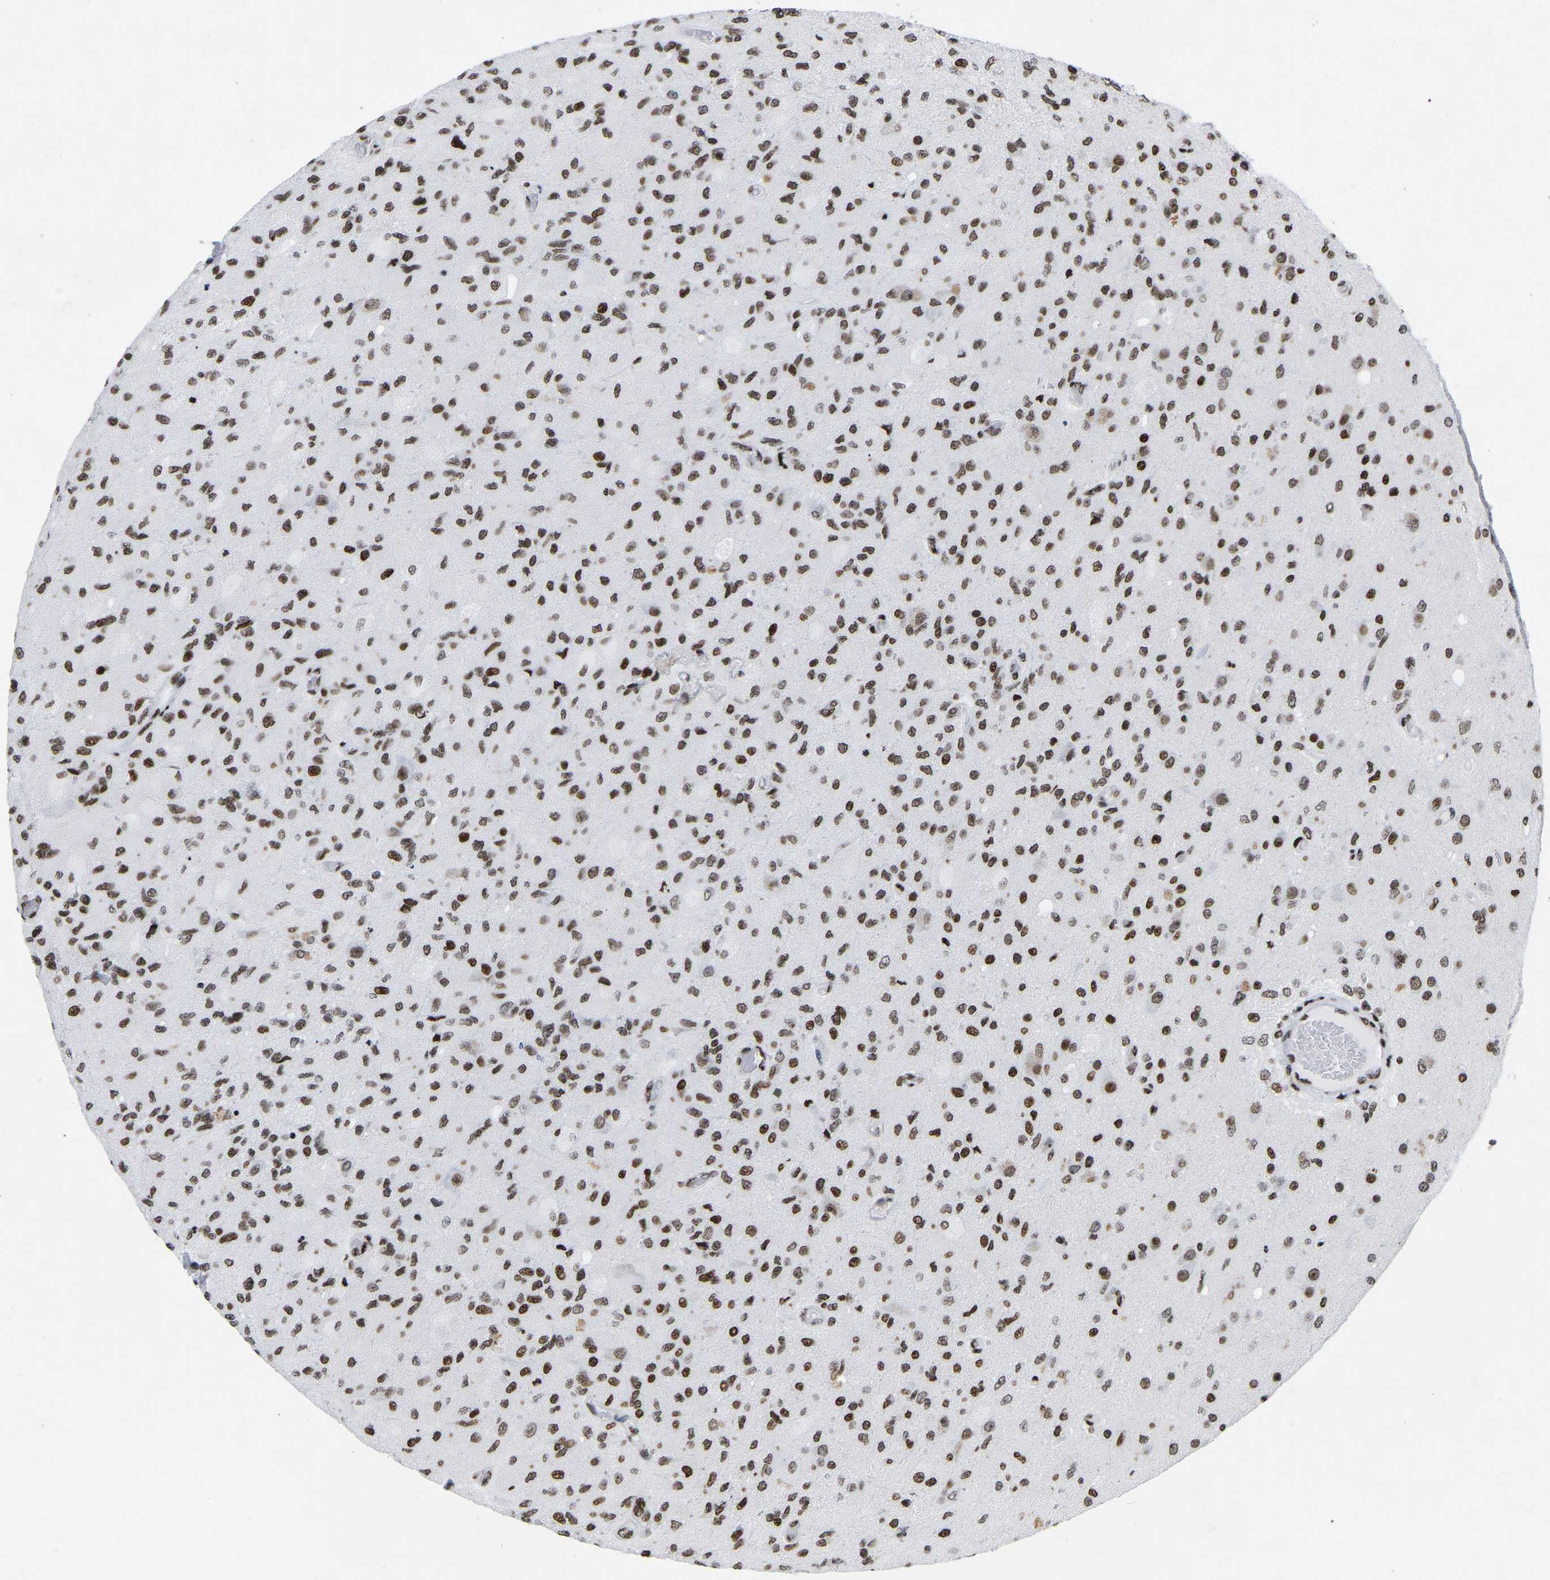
{"staining": {"intensity": "moderate", "quantity": ">75%", "location": "nuclear"}, "tissue": "glioma", "cell_type": "Tumor cells", "image_type": "cancer", "snomed": [{"axis": "morphology", "description": "Normal tissue, NOS"}, {"axis": "morphology", "description": "Glioma, malignant, High grade"}, {"axis": "topography", "description": "Cerebral cortex"}], "caption": "Moderate nuclear staining for a protein is appreciated in about >75% of tumor cells of malignant glioma (high-grade) using IHC.", "gene": "PRCC", "patient": {"sex": "male", "age": 77}}